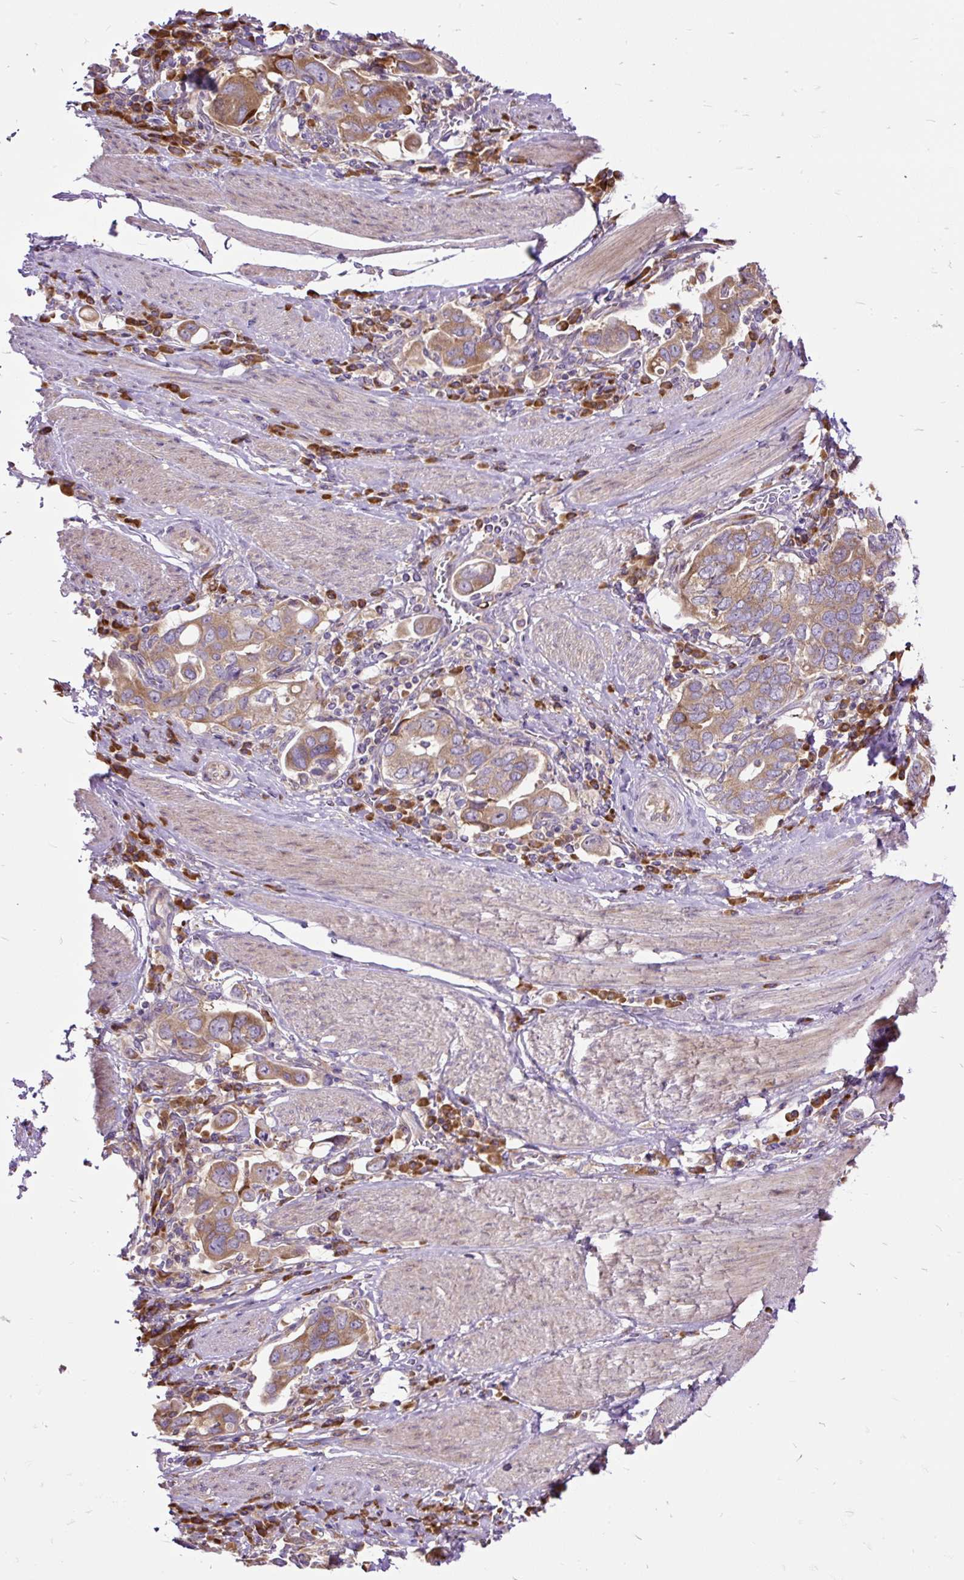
{"staining": {"intensity": "moderate", "quantity": ">75%", "location": "cytoplasmic/membranous"}, "tissue": "stomach cancer", "cell_type": "Tumor cells", "image_type": "cancer", "snomed": [{"axis": "morphology", "description": "Adenocarcinoma, NOS"}, {"axis": "topography", "description": "Stomach, upper"}, {"axis": "topography", "description": "Stomach"}], "caption": "About >75% of tumor cells in adenocarcinoma (stomach) demonstrate moderate cytoplasmic/membranous protein positivity as visualized by brown immunohistochemical staining.", "gene": "RPS5", "patient": {"sex": "male", "age": 62}}